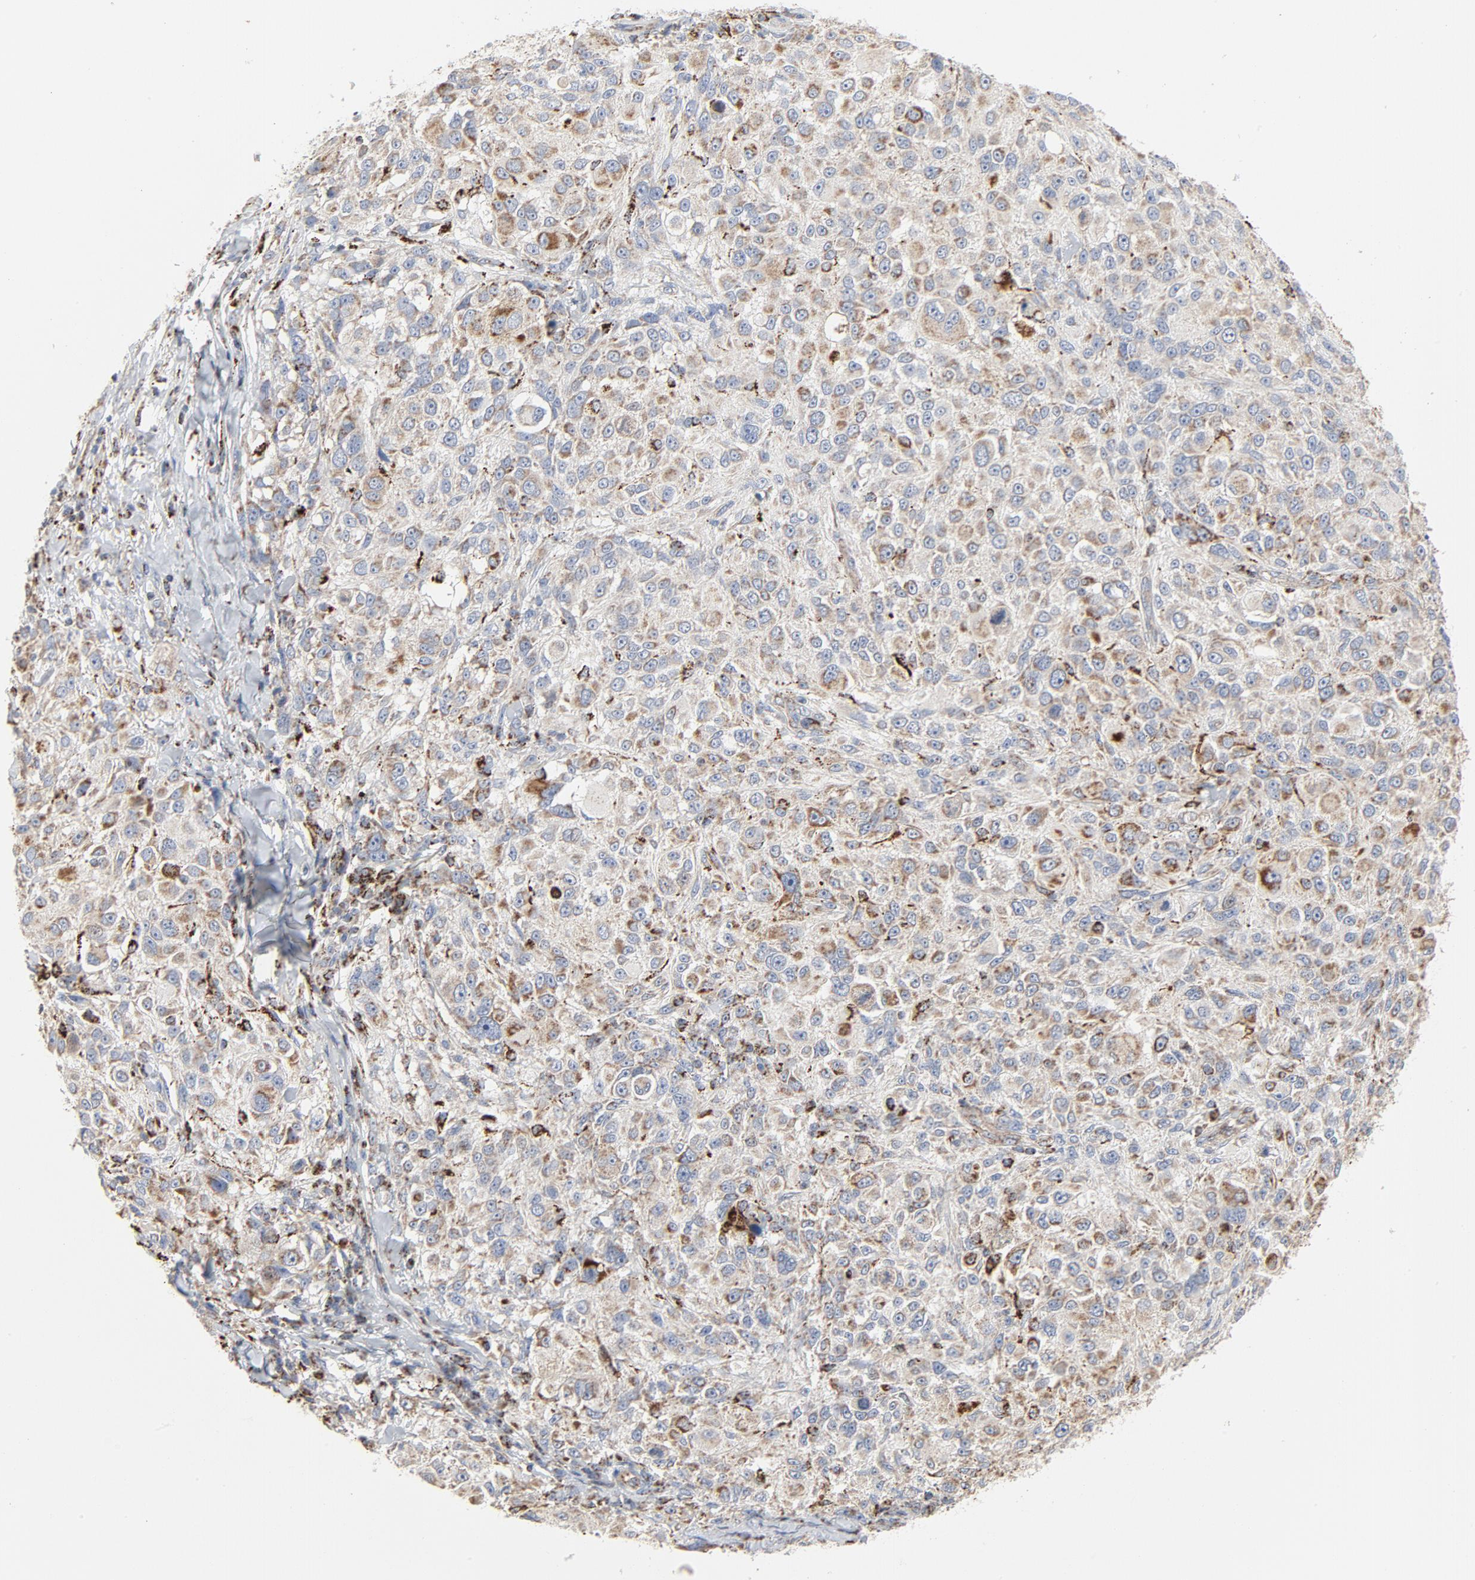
{"staining": {"intensity": "weak", "quantity": "25%-75%", "location": "cytoplasmic/membranous"}, "tissue": "melanoma", "cell_type": "Tumor cells", "image_type": "cancer", "snomed": [{"axis": "morphology", "description": "Necrosis, NOS"}, {"axis": "morphology", "description": "Malignant melanoma, NOS"}, {"axis": "topography", "description": "Skin"}], "caption": "The micrograph exhibits a brown stain indicating the presence of a protein in the cytoplasmic/membranous of tumor cells in melanoma.", "gene": "SETD3", "patient": {"sex": "female", "age": 87}}